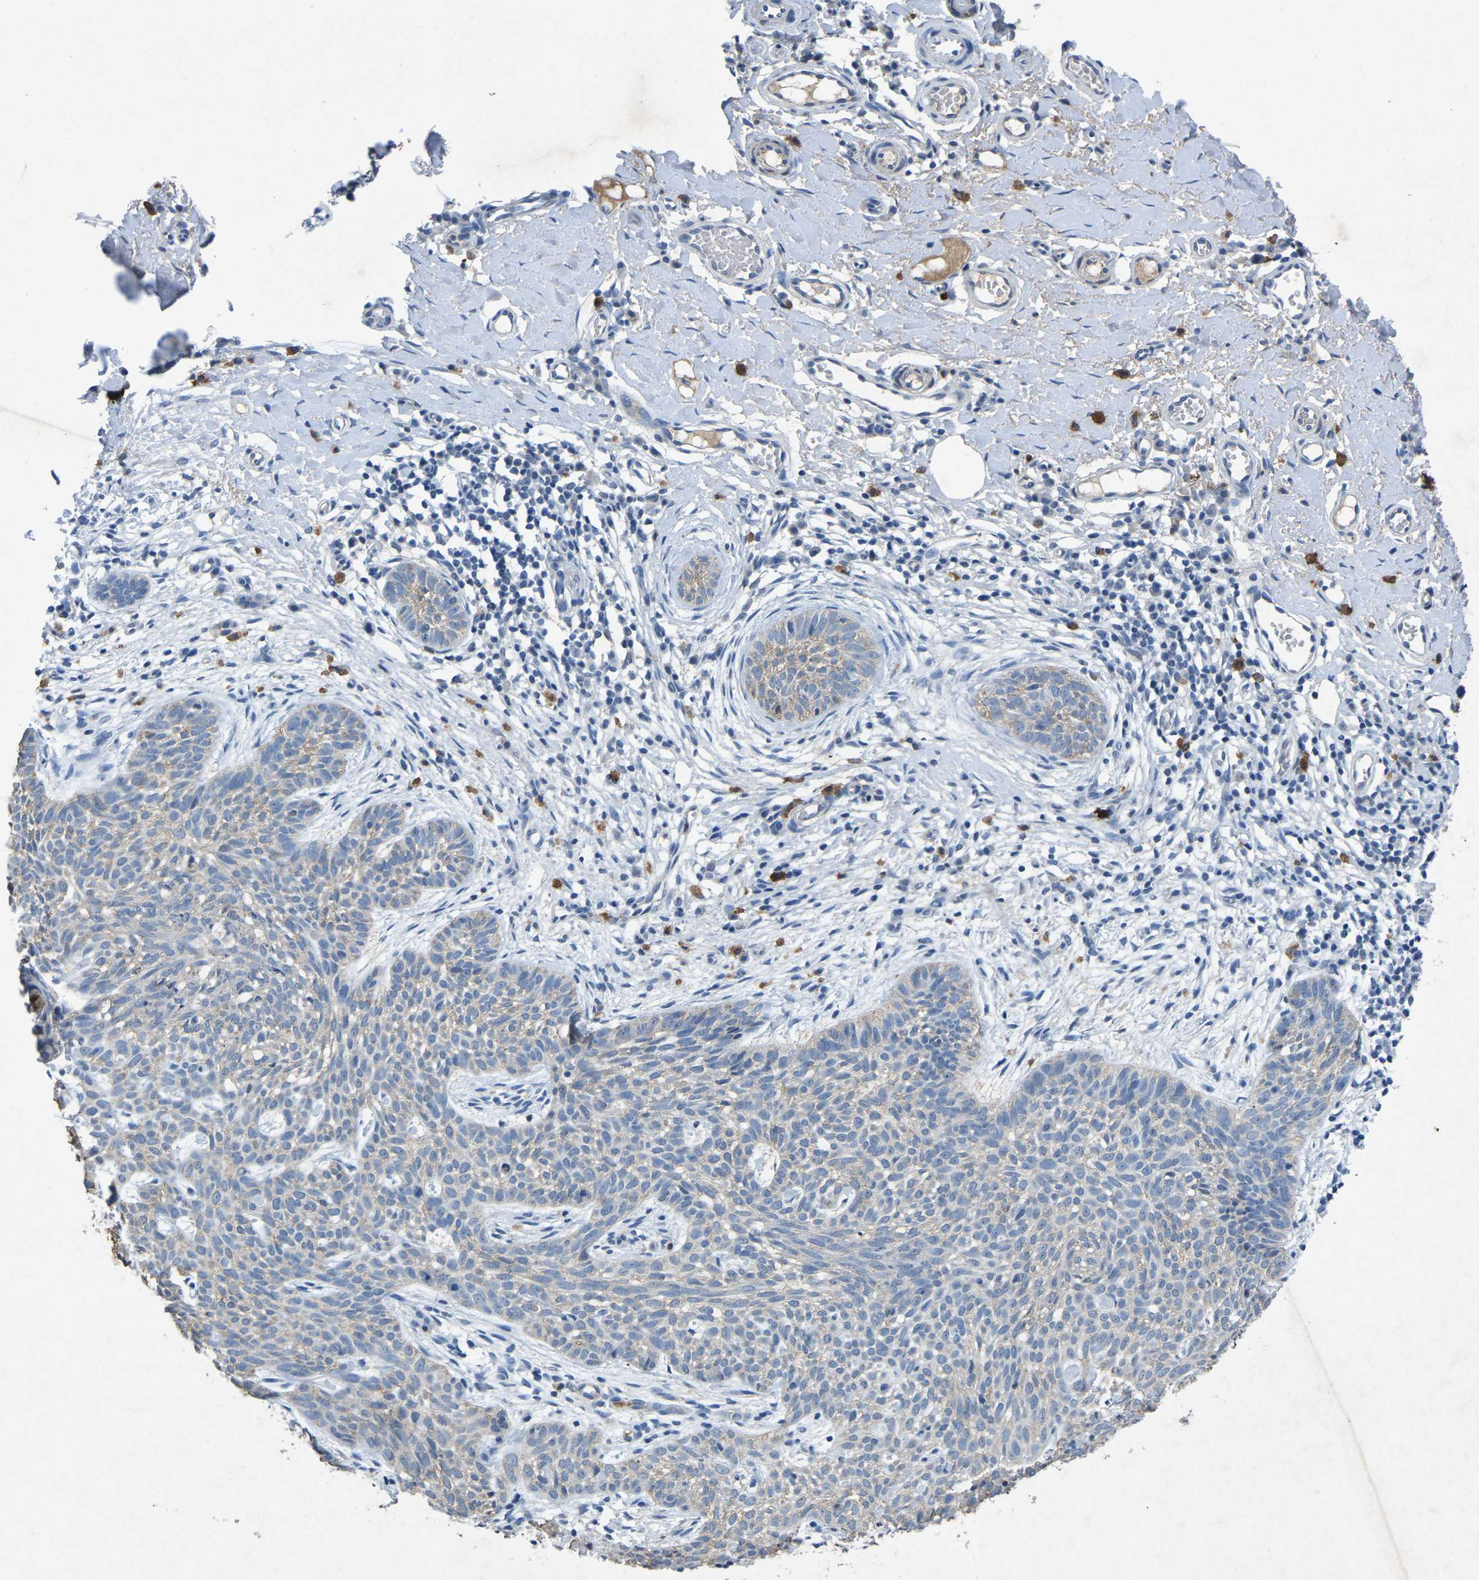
{"staining": {"intensity": "weak", "quantity": "<25%", "location": "cytoplasmic/membranous"}, "tissue": "skin cancer", "cell_type": "Tumor cells", "image_type": "cancer", "snomed": [{"axis": "morphology", "description": "Basal cell carcinoma"}, {"axis": "topography", "description": "Skin"}], "caption": "Skin cancer was stained to show a protein in brown. There is no significant expression in tumor cells.", "gene": "PLG", "patient": {"sex": "female", "age": 59}}